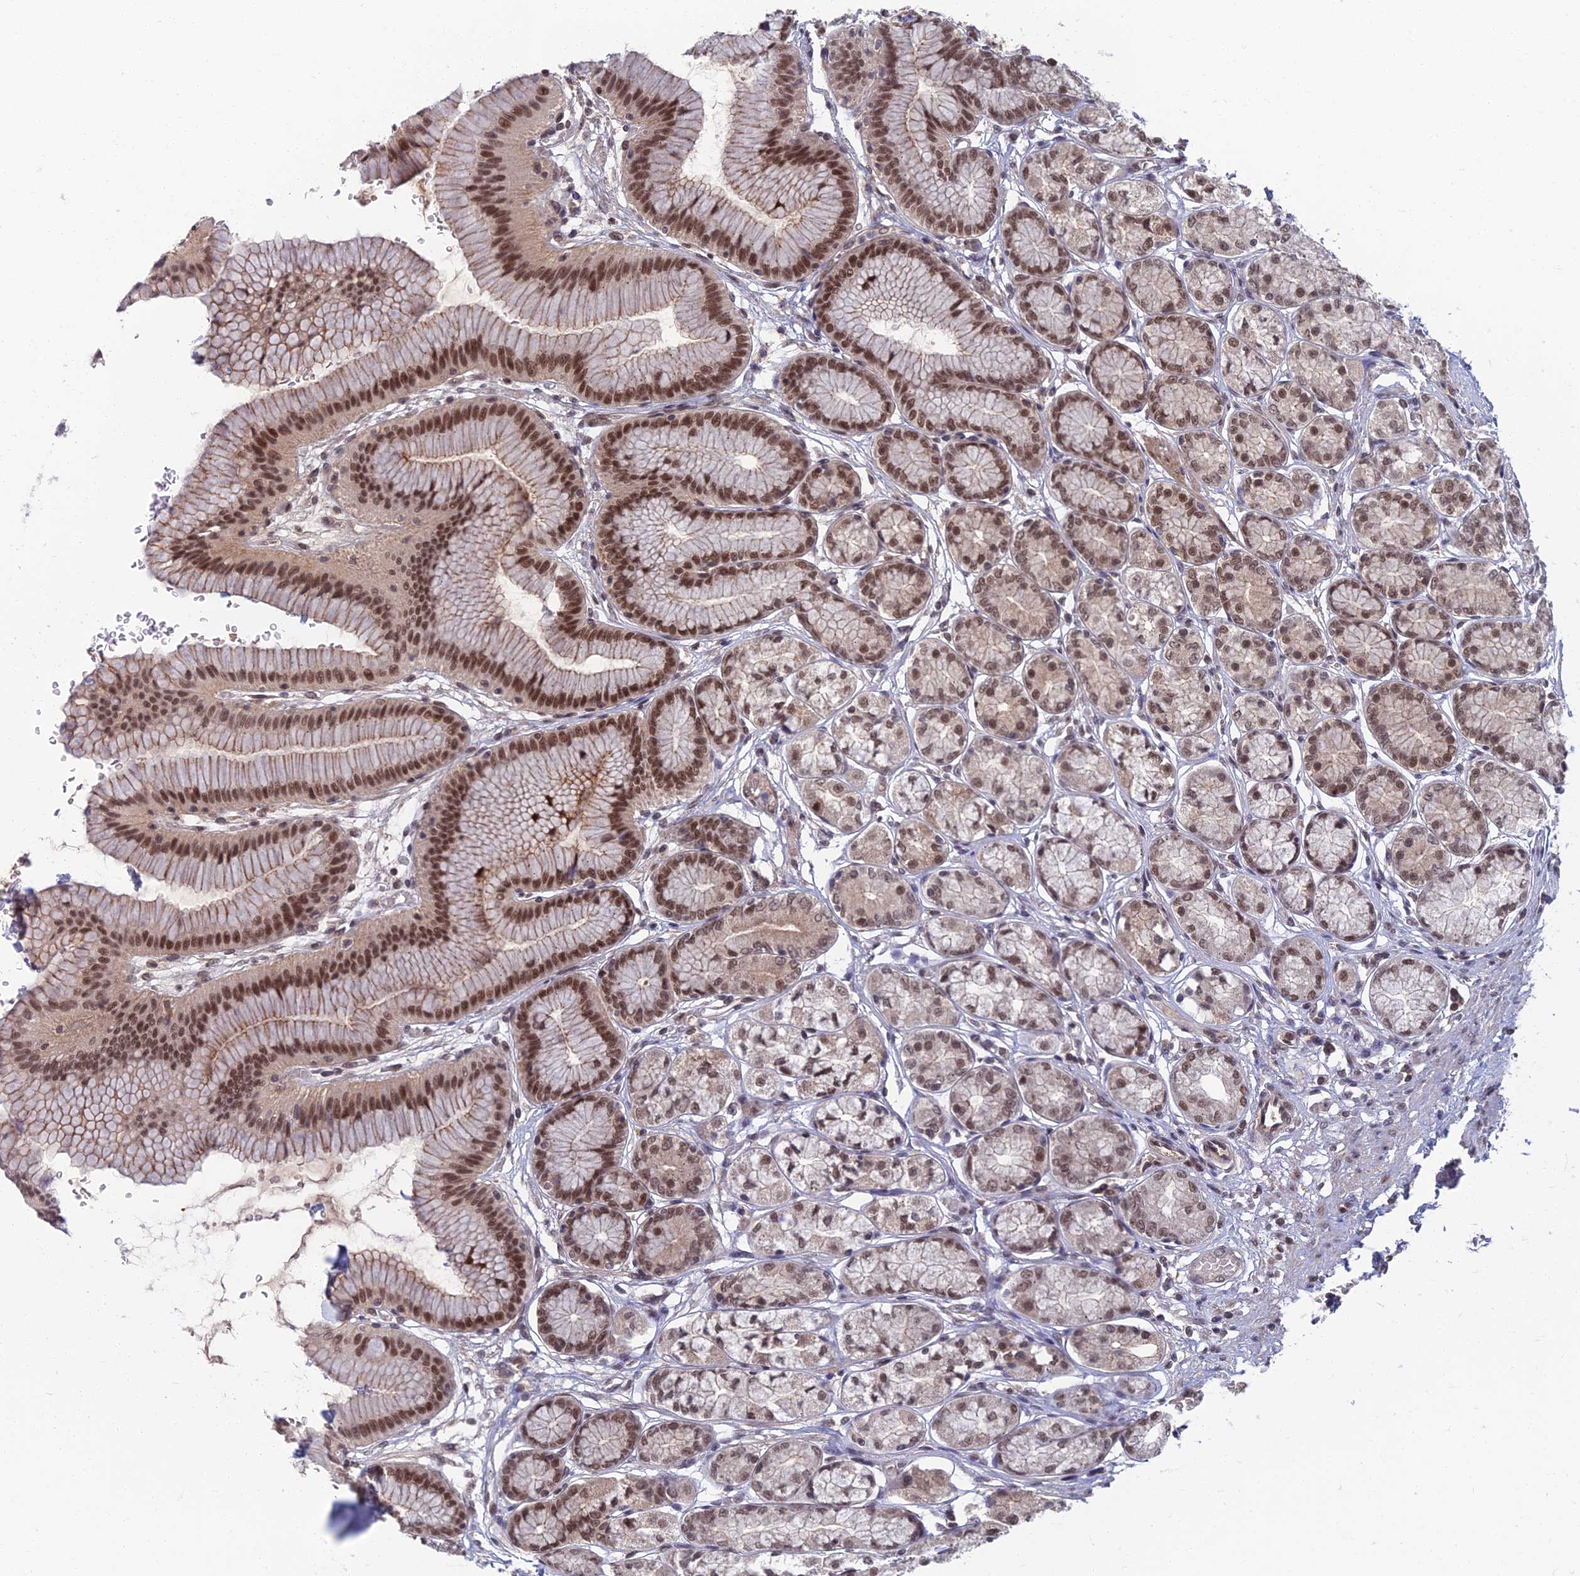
{"staining": {"intensity": "strong", "quantity": ">75%", "location": "nuclear"}, "tissue": "stomach", "cell_type": "Glandular cells", "image_type": "normal", "snomed": [{"axis": "morphology", "description": "Normal tissue, NOS"}, {"axis": "morphology", "description": "Adenocarcinoma, NOS"}, {"axis": "morphology", "description": "Adenocarcinoma, High grade"}, {"axis": "topography", "description": "Stomach, upper"}, {"axis": "topography", "description": "Stomach"}], "caption": "DAB immunohistochemical staining of normal human stomach demonstrates strong nuclear protein positivity in about >75% of glandular cells. (brown staining indicates protein expression, while blue staining denotes nuclei).", "gene": "TCEA2", "patient": {"sex": "female", "age": 65}}